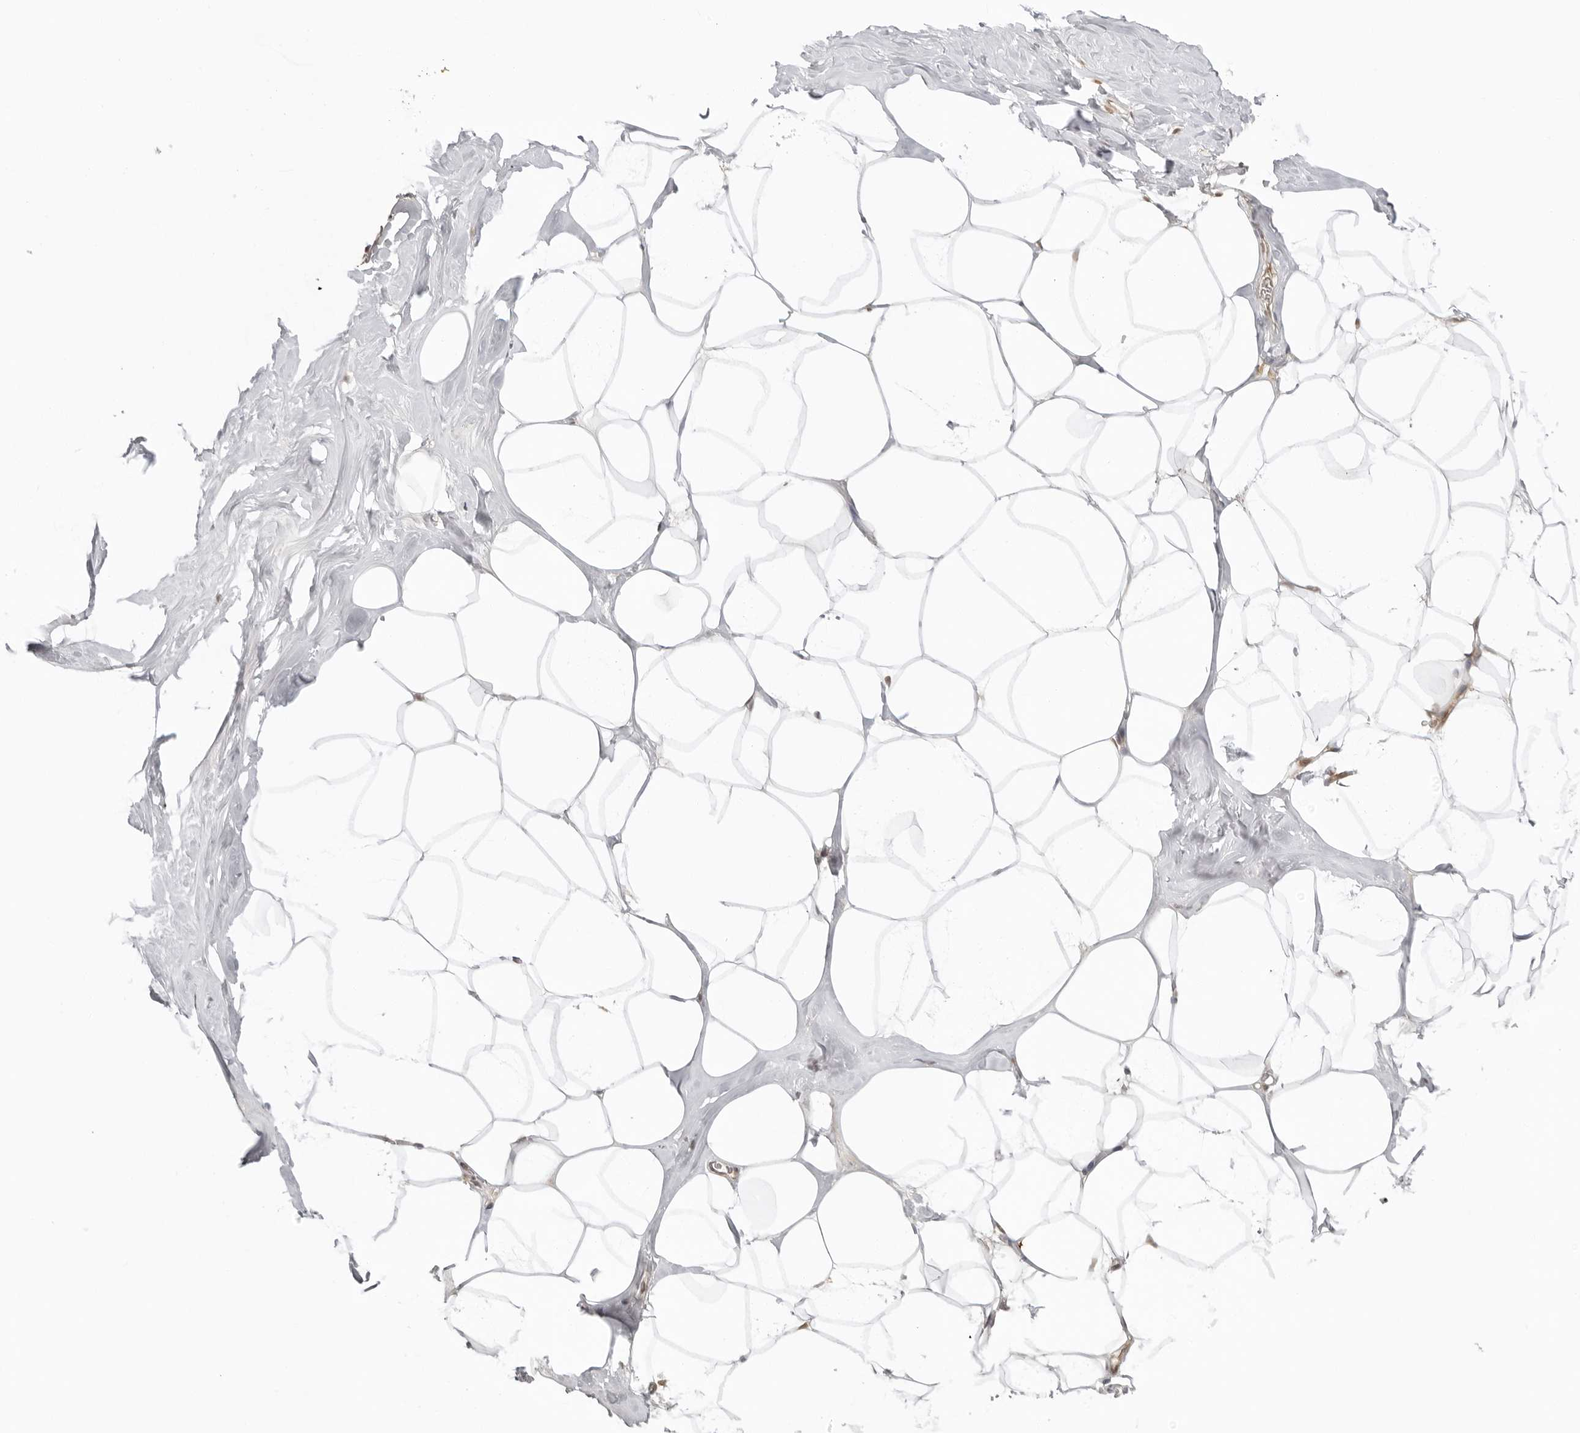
{"staining": {"intensity": "negative", "quantity": "none", "location": "none"}, "tissue": "adipose tissue", "cell_type": "Adipocytes", "image_type": "normal", "snomed": [{"axis": "morphology", "description": "Normal tissue, NOS"}, {"axis": "morphology", "description": "Fibrosis, NOS"}, {"axis": "topography", "description": "Breast"}, {"axis": "topography", "description": "Adipose tissue"}], "caption": "Immunohistochemistry of benign adipose tissue displays no staining in adipocytes.", "gene": "PRRC2C", "patient": {"sex": "female", "age": 39}}